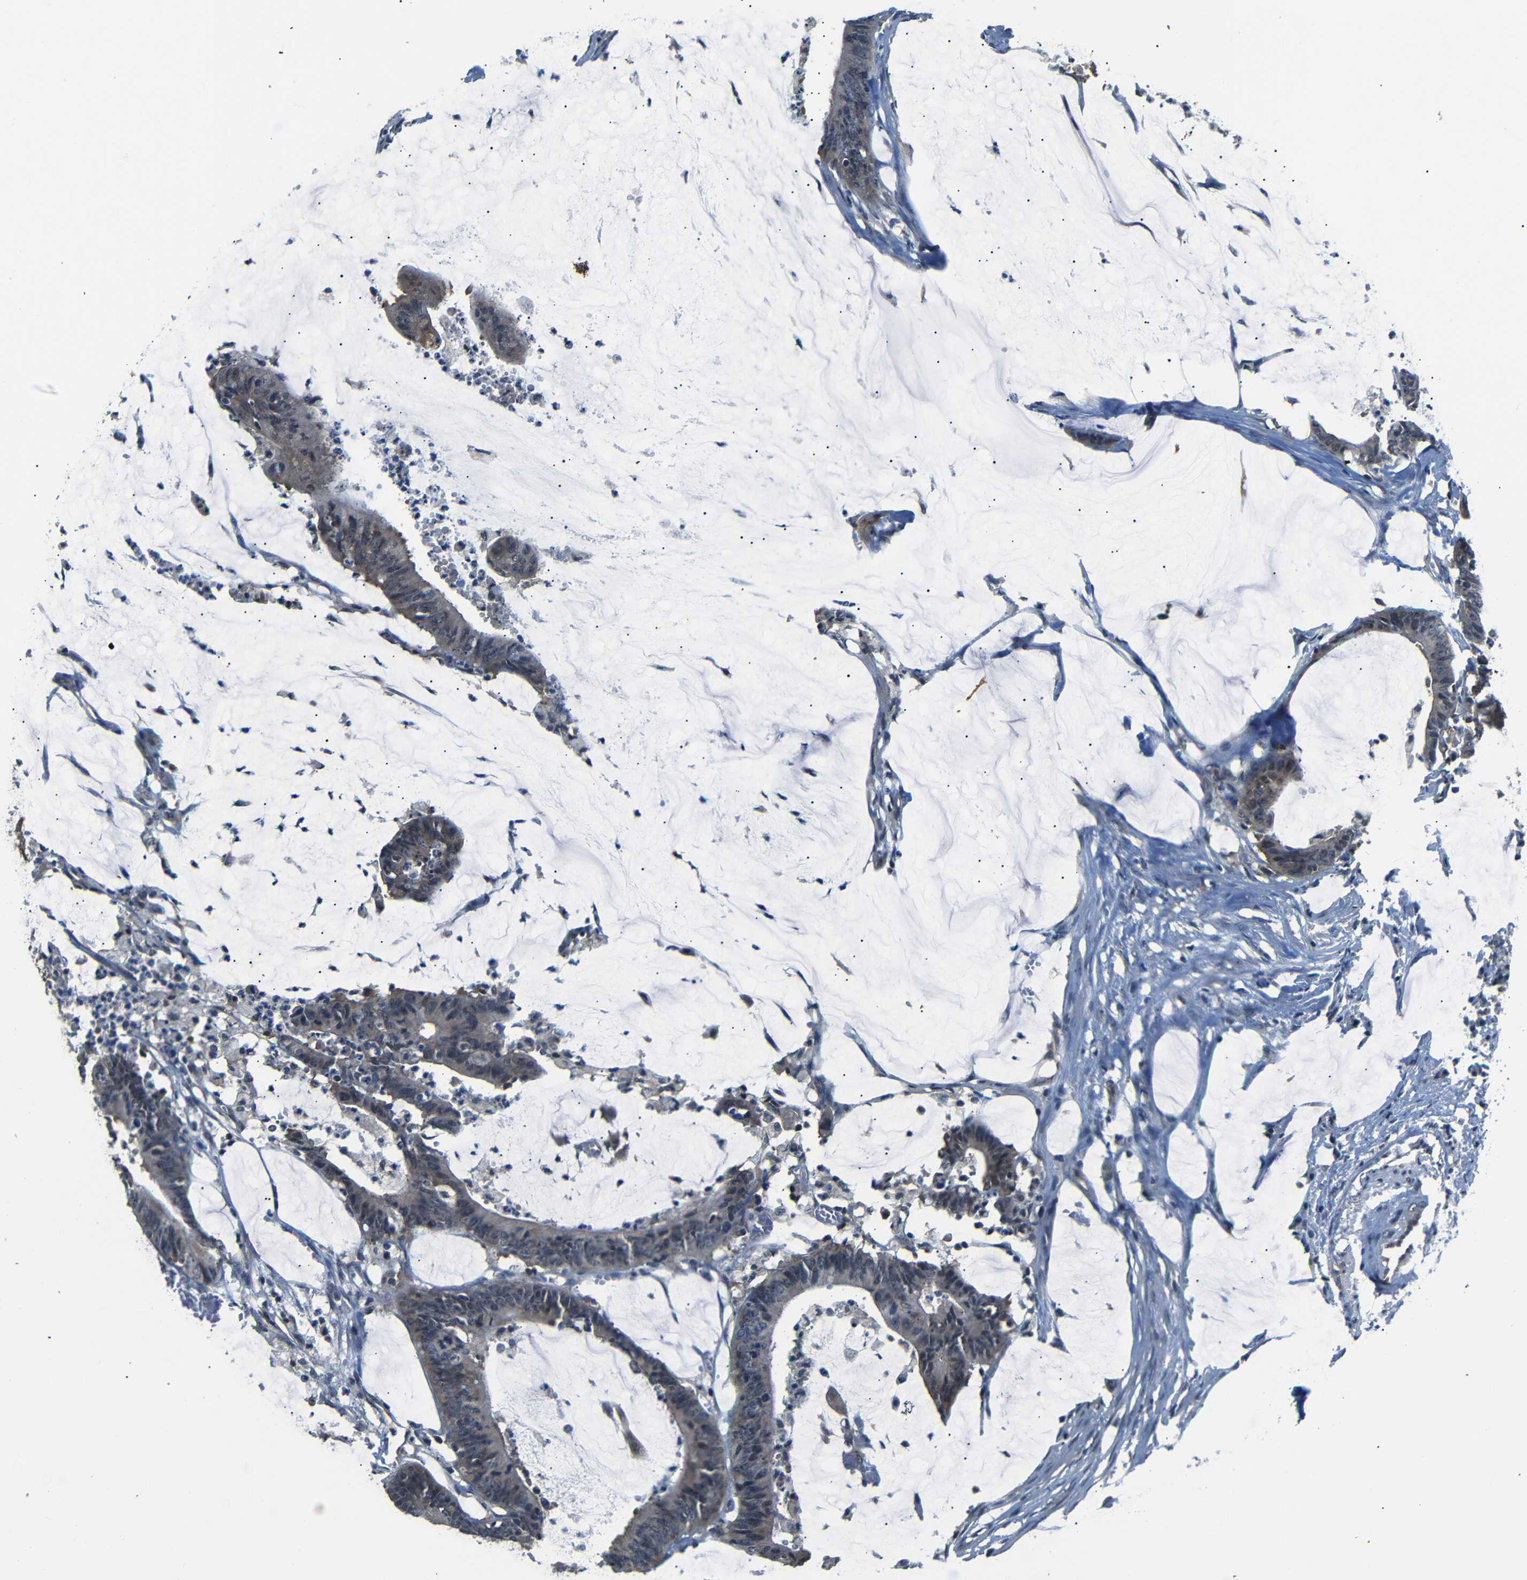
{"staining": {"intensity": "weak", "quantity": ">75%", "location": "cytoplasmic/membranous"}, "tissue": "colorectal cancer", "cell_type": "Tumor cells", "image_type": "cancer", "snomed": [{"axis": "morphology", "description": "Adenocarcinoma, NOS"}, {"axis": "topography", "description": "Rectum"}], "caption": "Immunohistochemistry staining of colorectal cancer (adenocarcinoma), which reveals low levels of weak cytoplasmic/membranous positivity in about >75% of tumor cells indicating weak cytoplasmic/membranous protein positivity. The staining was performed using DAB (brown) for protein detection and nuclei were counterstained in hematoxylin (blue).", "gene": "UBXN1", "patient": {"sex": "female", "age": 66}}